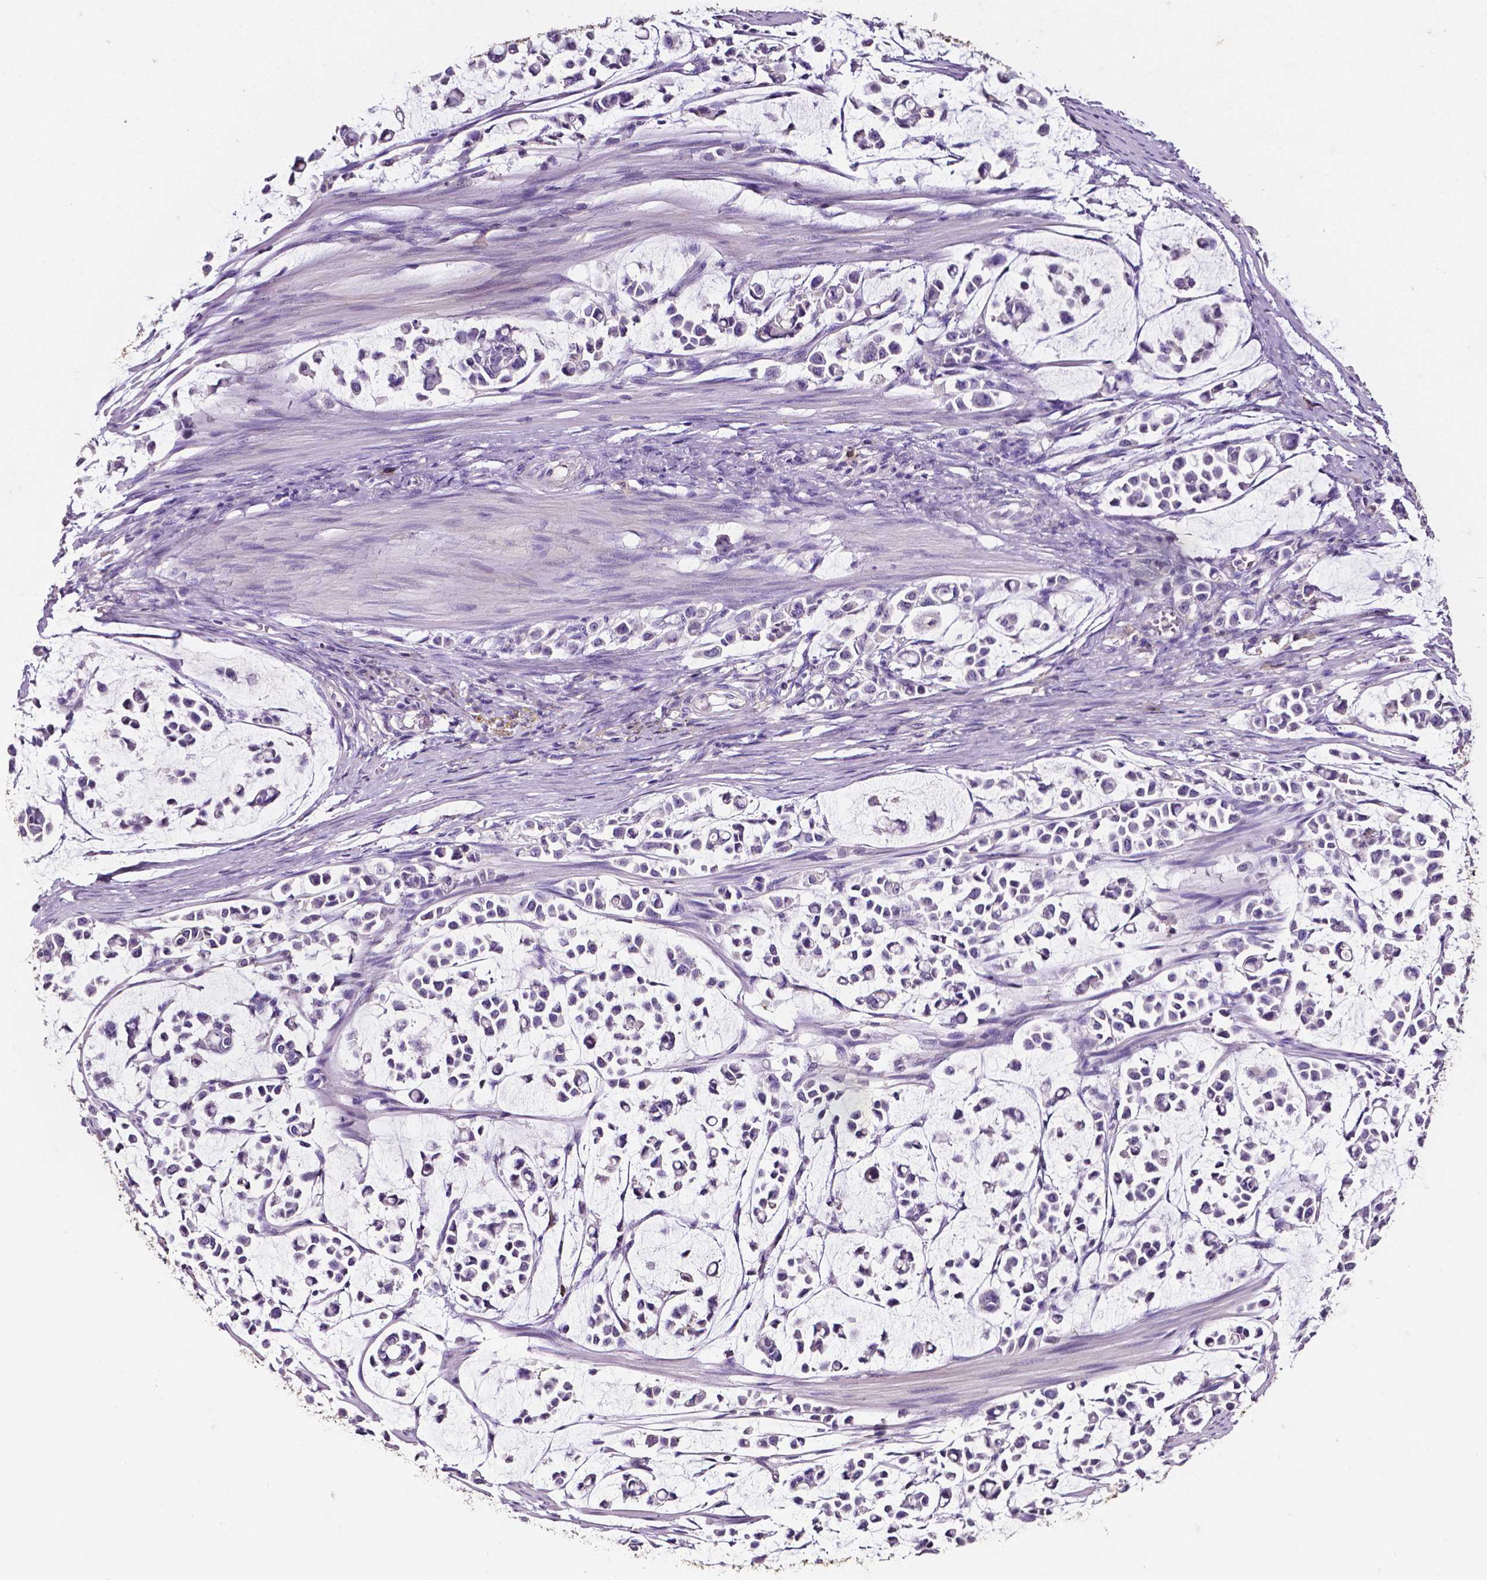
{"staining": {"intensity": "moderate", "quantity": "25%-75%", "location": "cytoplasmic/membranous,nuclear"}, "tissue": "stomach cancer", "cell_type": "Tumor cells", "image_type": "cancer", "snomed": [{"axis": "morphology", "description": "Adenocarcinoma, NOS"}, {"axis": "topography", "description": "Stomach"}], "caption": "Adenocarcinoma (stomach) tissue demonstrates moderate cytoplasmic/membranous and nuclear staining in approximately 25%-75% of tumor cells", "gene": "PSAT1", "patient": {"sex": "male", "age": 82}}